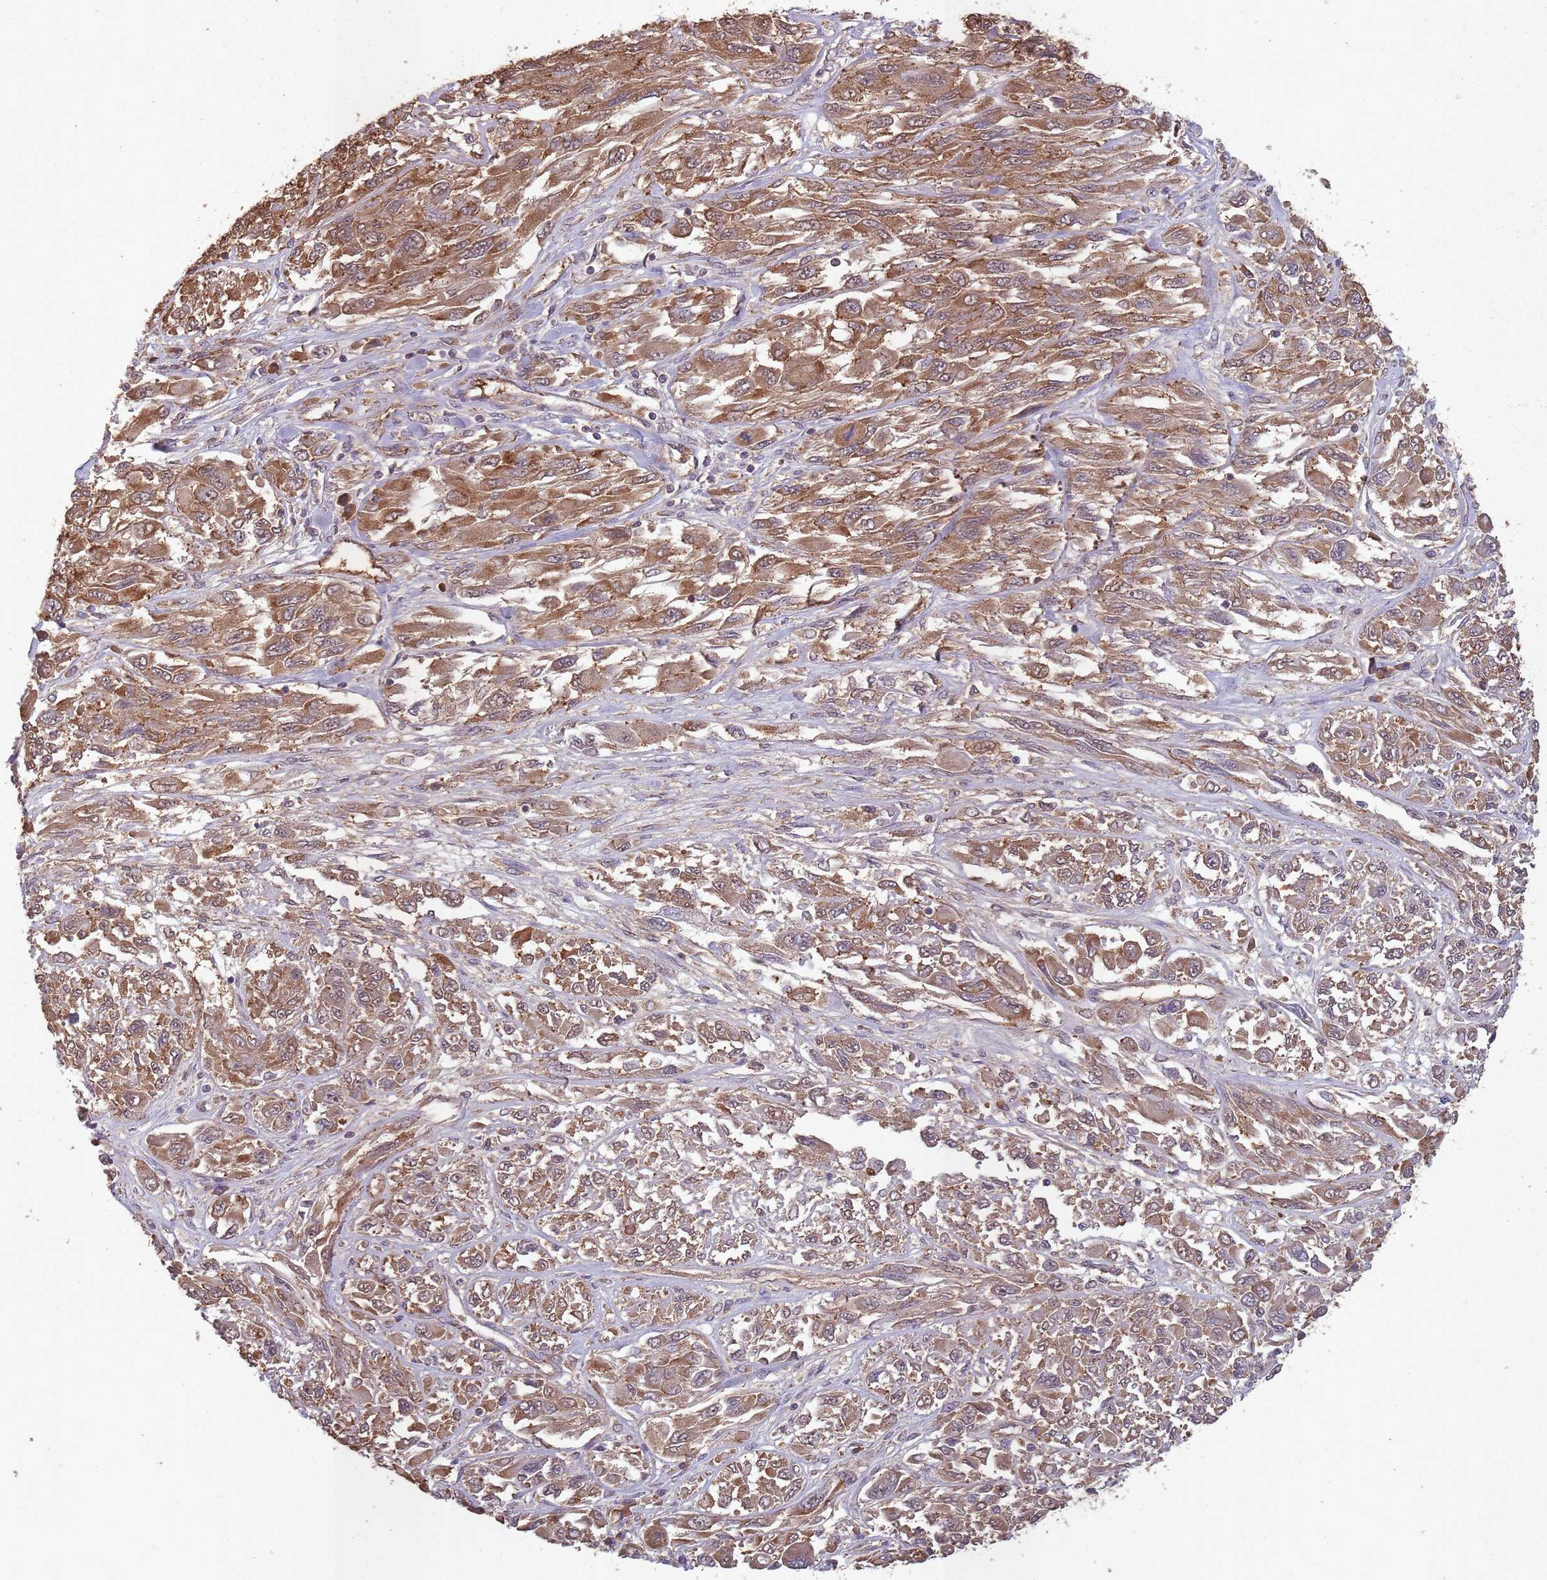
{"staining": {"intensity": "moderate", "quantity": ">75%", "location": "cytoplasmic/membranous"}, "tissue": "melanoma", "cell_type": "Tumor cells", "image_type": "cancer", "snomed": [{"axis": "morphology", "description": "Malignant melanoma, NOS"}, {"axis": "topography", "description": "Skin"}], "caption": "The immunohistochemical stain labels moderate cytoplasmic/membranous positivity in tumor cells of malignant melanoma tissue.", "gene": "SANBR", "patient": {"sex": "female", "age": 91}}